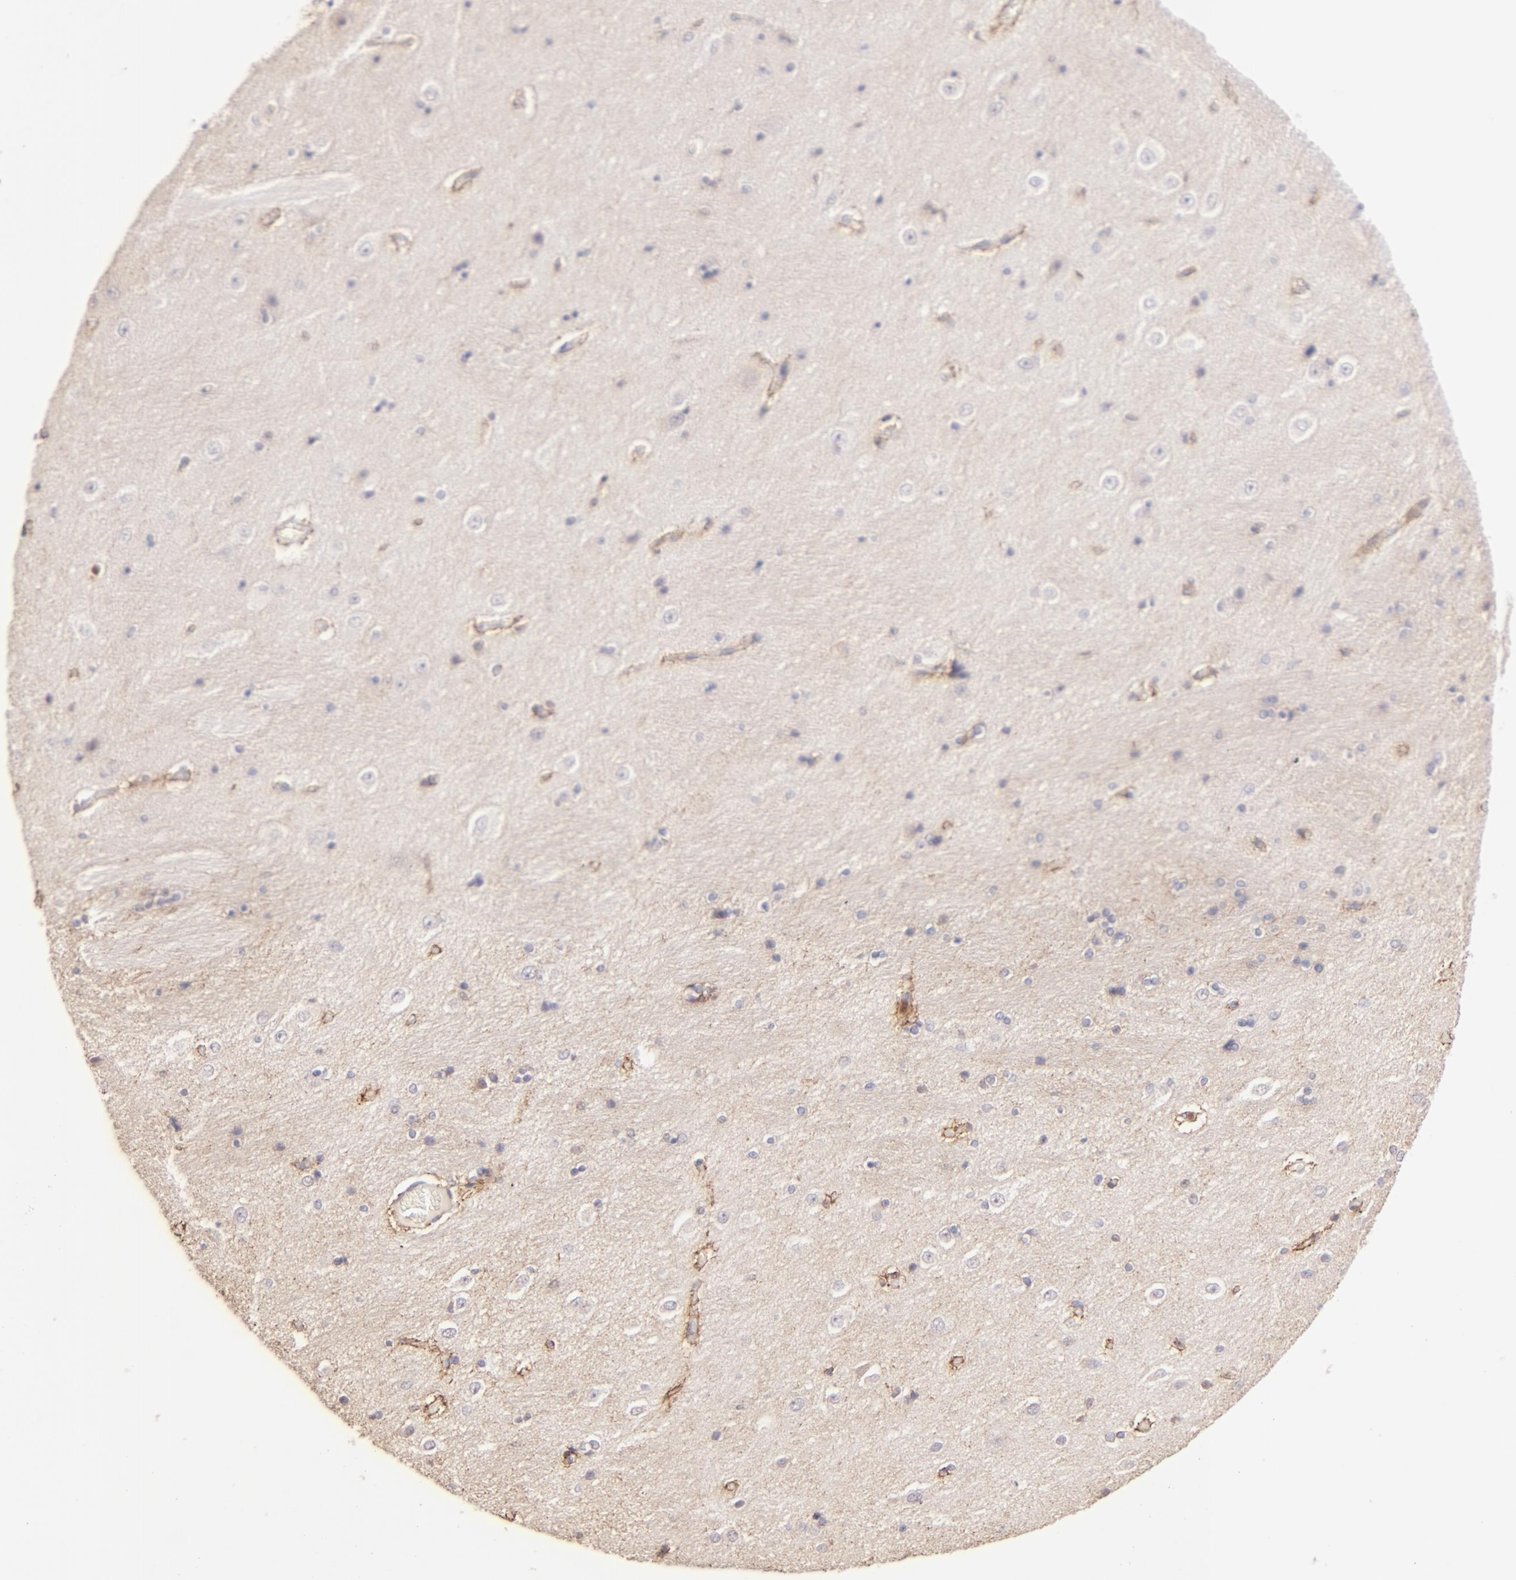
{"staining": {"intensity": "negative", "quantity": "none", "location": "none"}, "tissue": "hippocampus", "cell_type": "Glial cells", "image_type": "normal", "snomed": [{"axis": "morphology", "description": "Normal tissue, NOS"}, {"axis": "topography", "description": "Hippocampus"}], "caption": "A high-resolution histopathology image shows immunohistochemistry staining of normal hippocampus, which reveals no significant staining in glial cells.", "gene": "BTK", "patient": {"sex": "female", "age": 54}}